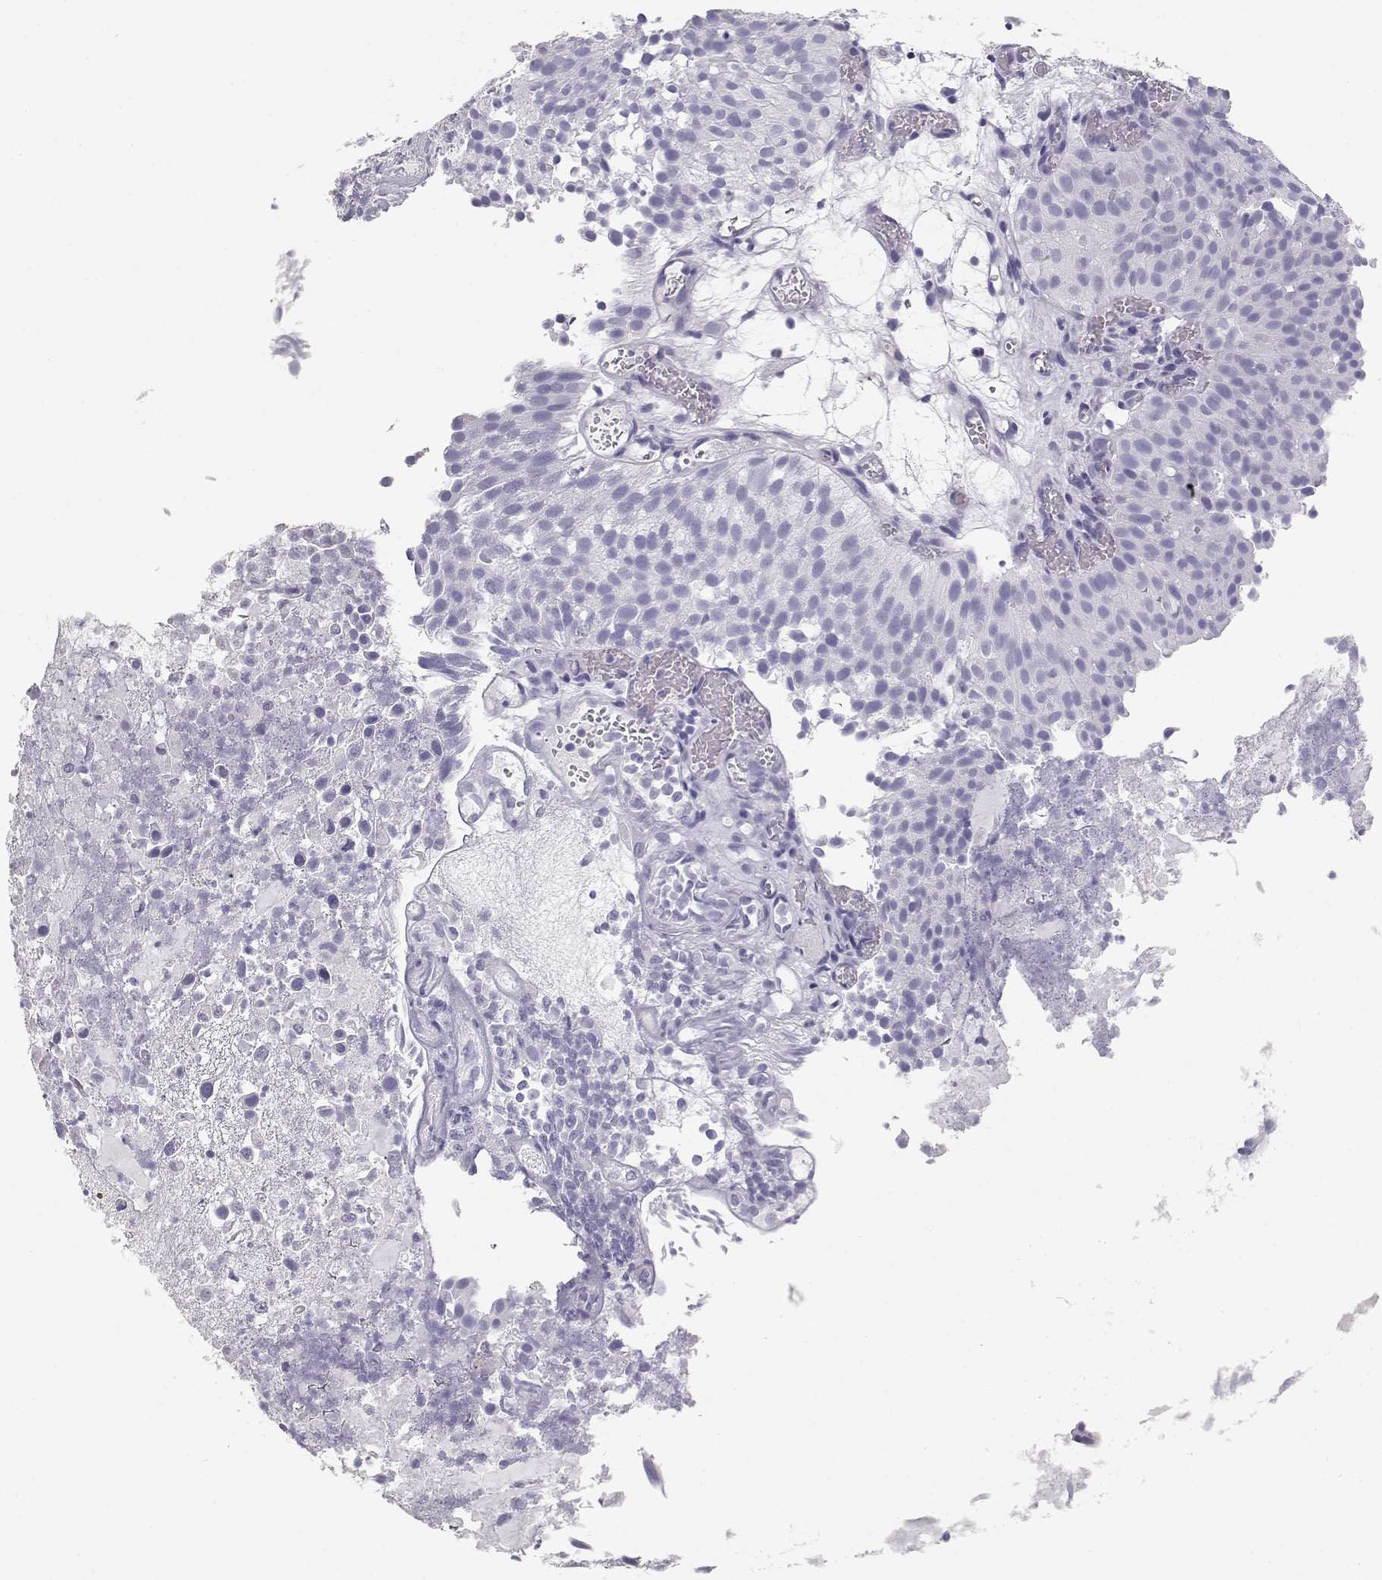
{"staining": {"intensity": "negative", "quantity": "none", "location": "none"}, "tissue": "urothelial cancer", "cell_type": "Tumor cells", "image_type": "cancer", "snomed": [{"axis": "morphology", "description": "Urothelial carcinoma, Low grade"}, {"axis": "topography", "description": "Urinary bladder"}], "caption": "This is an immunohistochemistry (IHC) histopathology image of human urothelial carcinoma (low-grade). There is no staining in tumor cells.", "gene": "TKTL1", "patient": {"sex": "female", "age": 87}}